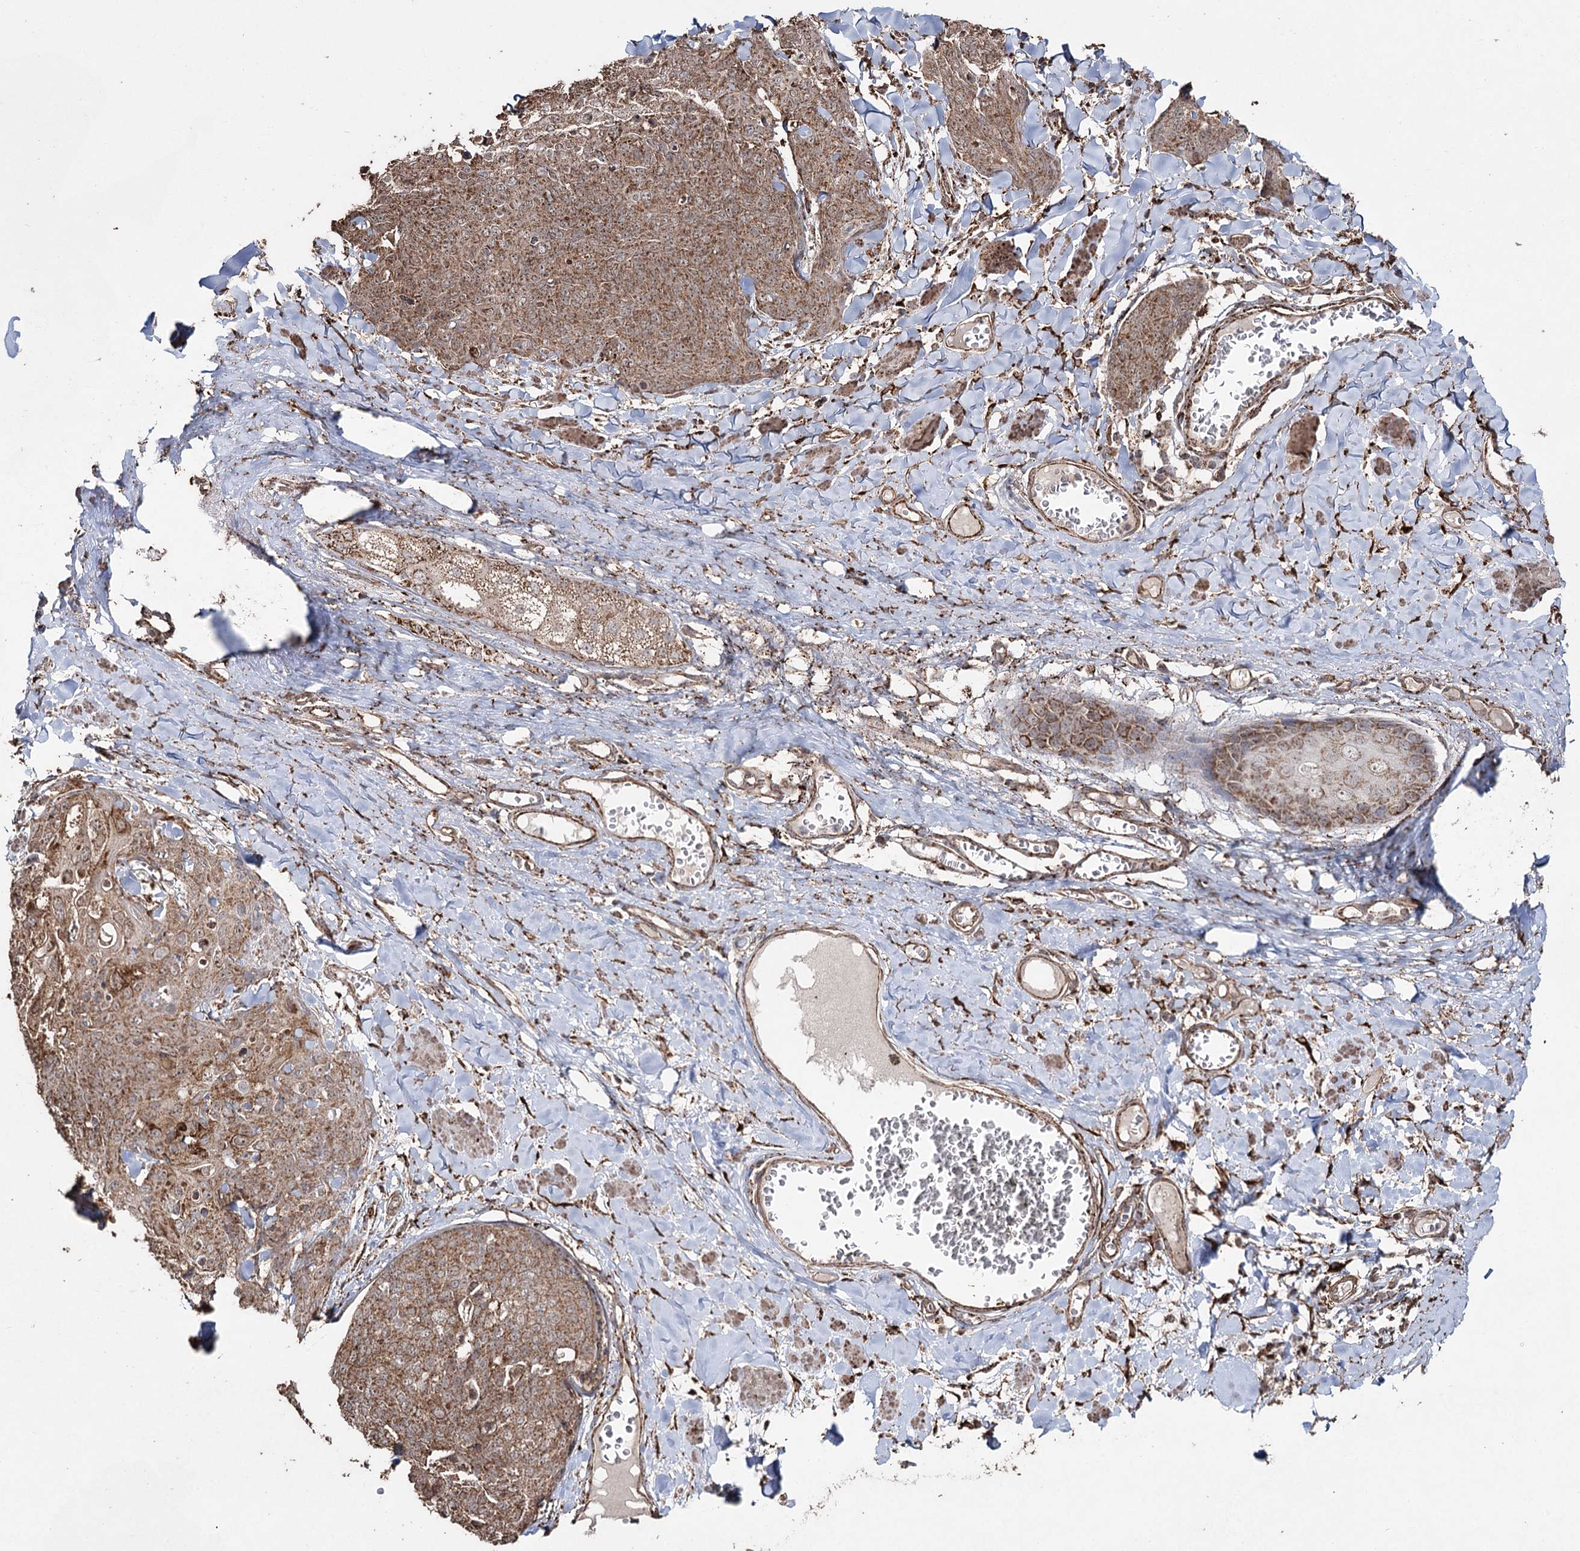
{"staining": {"intensity": "moderate", "quantity": ">75%", "location": "cytoplasmic/membranous,nuclear"}, "tissue": "skin cancer", "cell_type": "Tumor cells", "image_type": "cancer", "snomed": [{"axis": "morphology", "description": "Squamous cell carcinoma, NOS"}, {"axis": "topography", "description": "Skin"}, {"axis": "topography", "description": "Vulva"}], "caption": "A brown stain highlights moderate cytoplasmic/membranous and nuclear staining of a protein in human squamous cell carcinoma (skin) tumor cells. (DAB IHC, brown staining for protein, blue staining for nuclei).", "gene": "SLF2", "patient": {"sex": "female", "age": 85}}